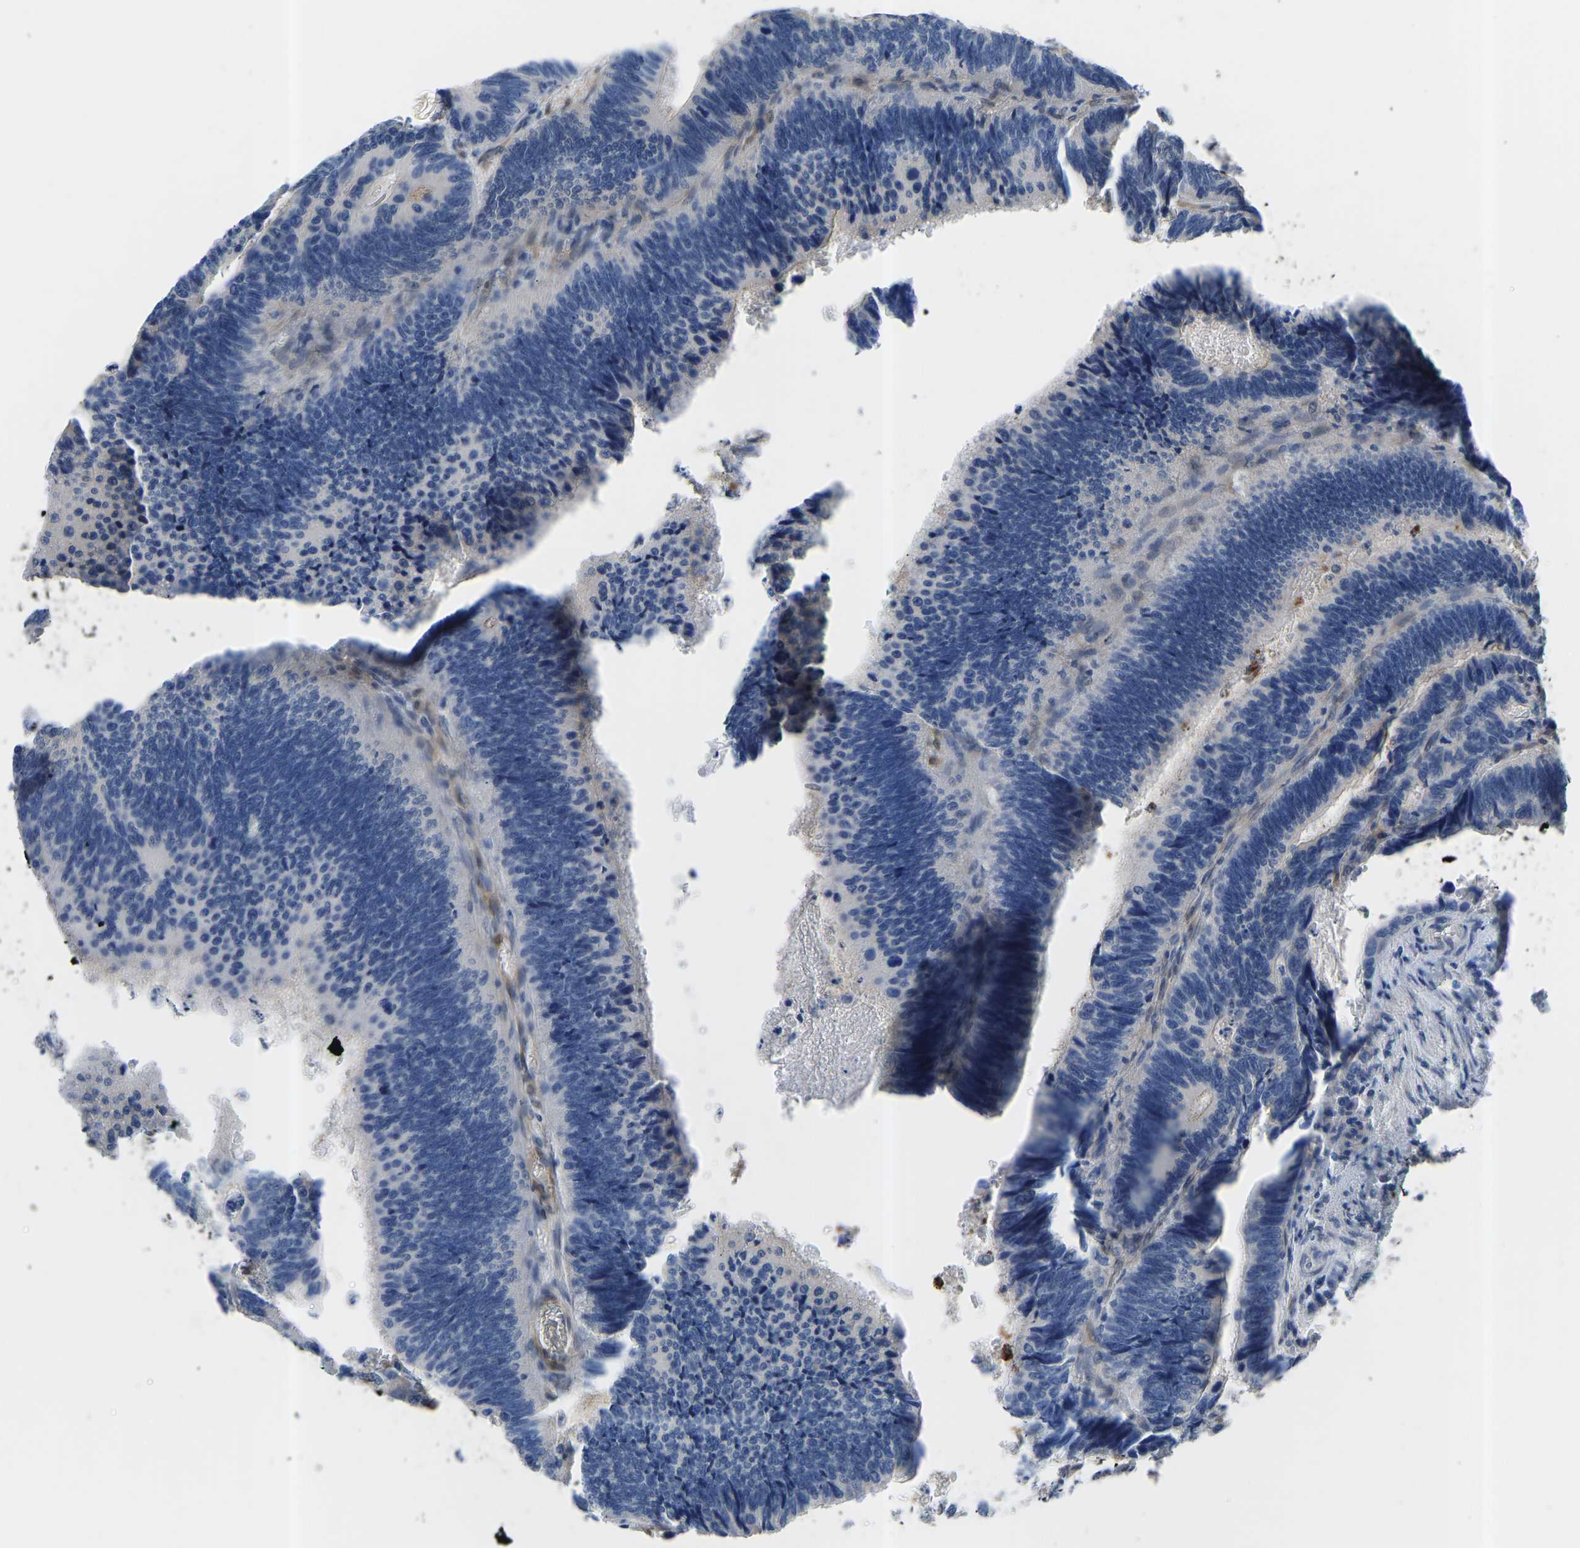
{"staining": {"intensity": "negative", "quantity": "none", "location": "none"}, "tissue": "colorectal cancer", "cell_type": "Tumor cells", "image_type": "cancer", "snomed": [{"axis": "morphology", "description": "Inflammation, NOS"}, {"axis": "morphology", "description": "Adenocarcinoma, NOS"}, {"axis": "topography", "description": "Colon"}], "caption": "Immunohistochemistry micrograph of colorectal cancer (adenocarcinoma) stained for a protein (brown), which shows no expression in tumor cells.", "gene": "RBP1", "patient": {"sex": "male", "age": 72}}